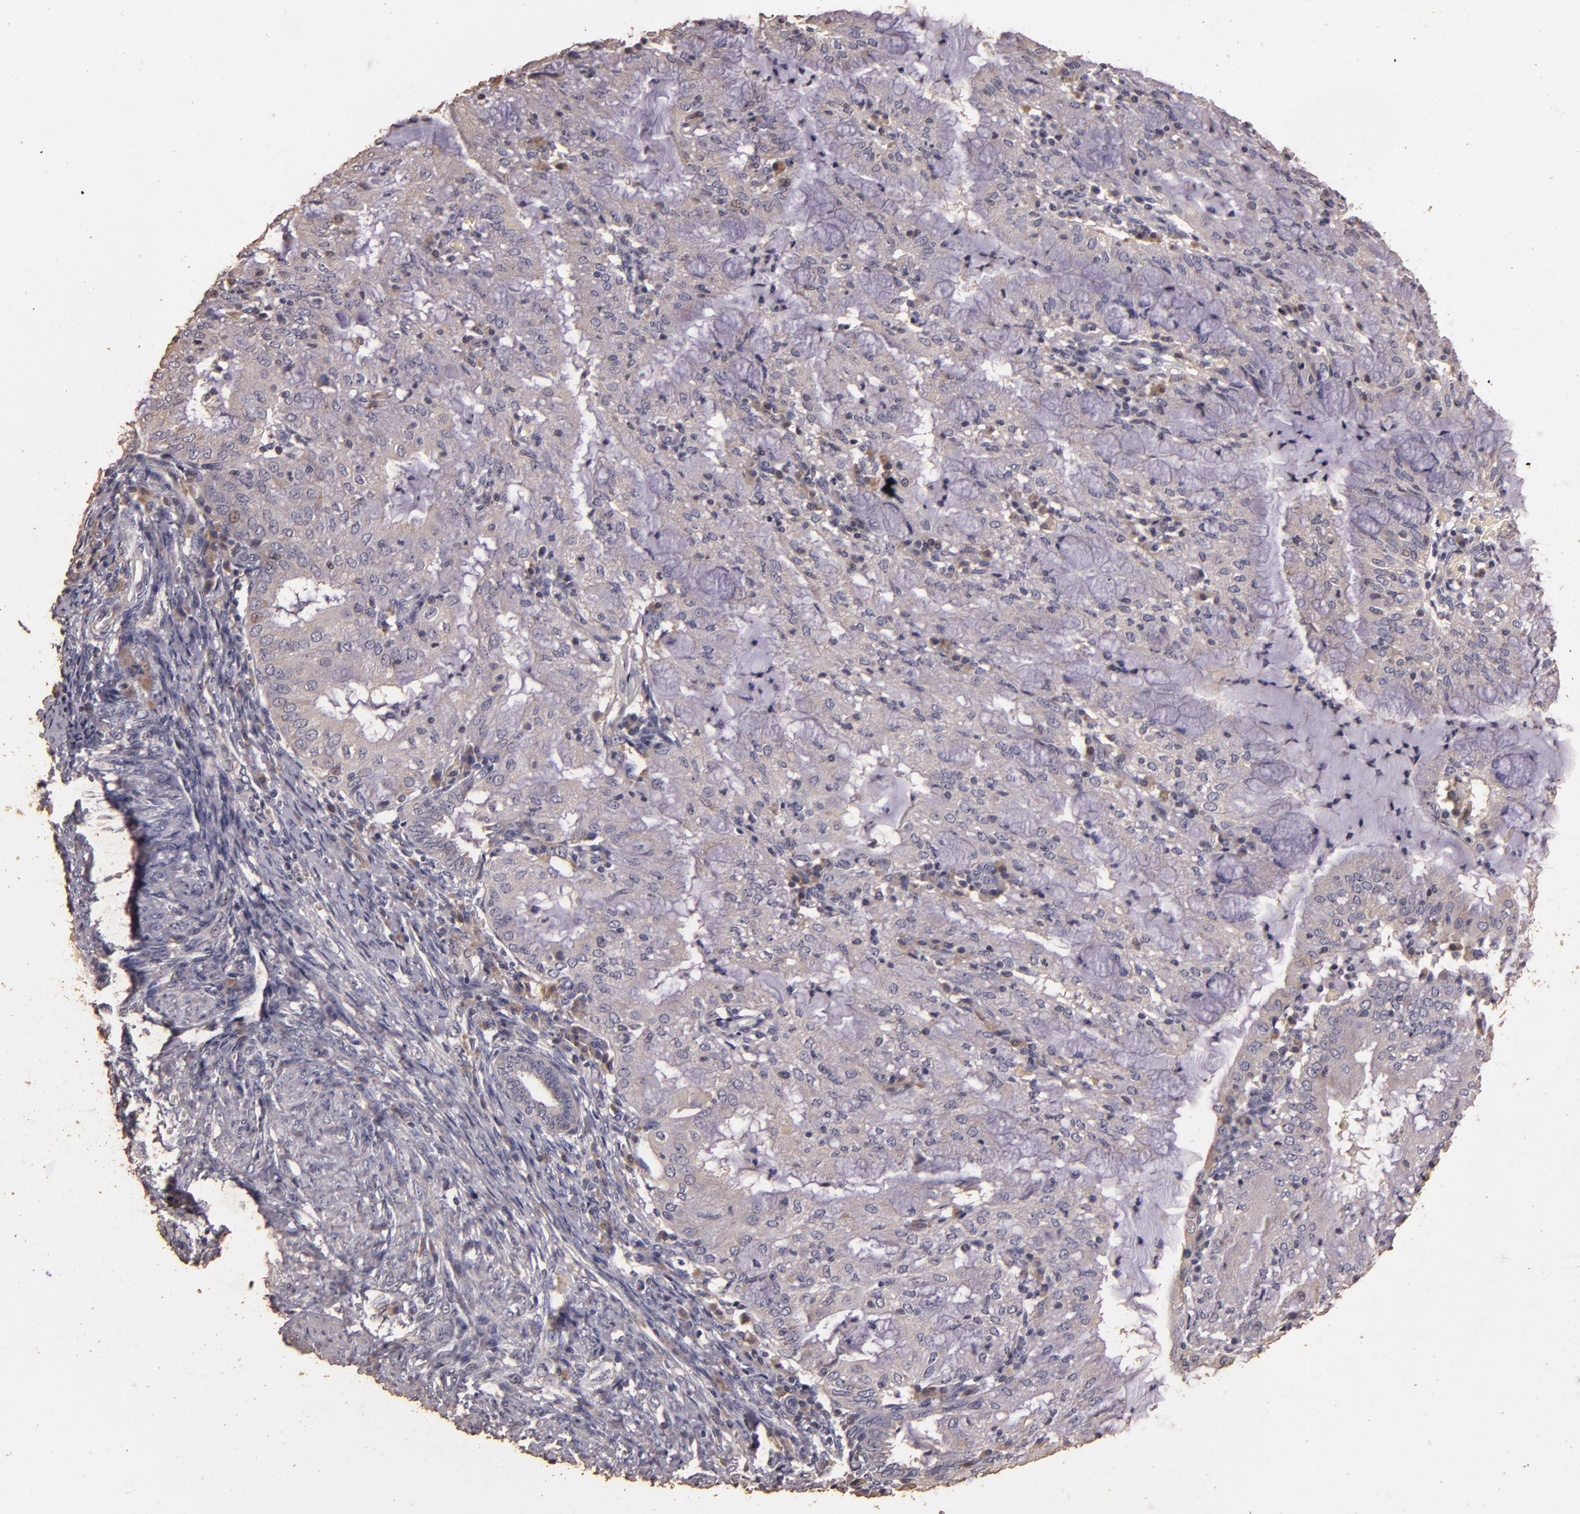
{"staining": {"intensity": "negative", "quantity": "none", "location": "none"}, "tissue": "endometrial cancer", "cell_type": "Tumor cells", "image_type": "cancer", "snomed": [{"axis": "morphology", "description": "Adenocarcinoma, NOS"}, {"axis": "topography", "description": "Endometrium"}], "caption": "Immunohistochemistry (IHC) photomicrograph of neoplastic tissue: human adenocarcinoma (endometrial) stained with DAB (3,3'-diaminobenzidine) shows no significant protein positivity in tumor cells.", "gene": "BCL2L13", "patient": {"sex": "female", "age": 63}}